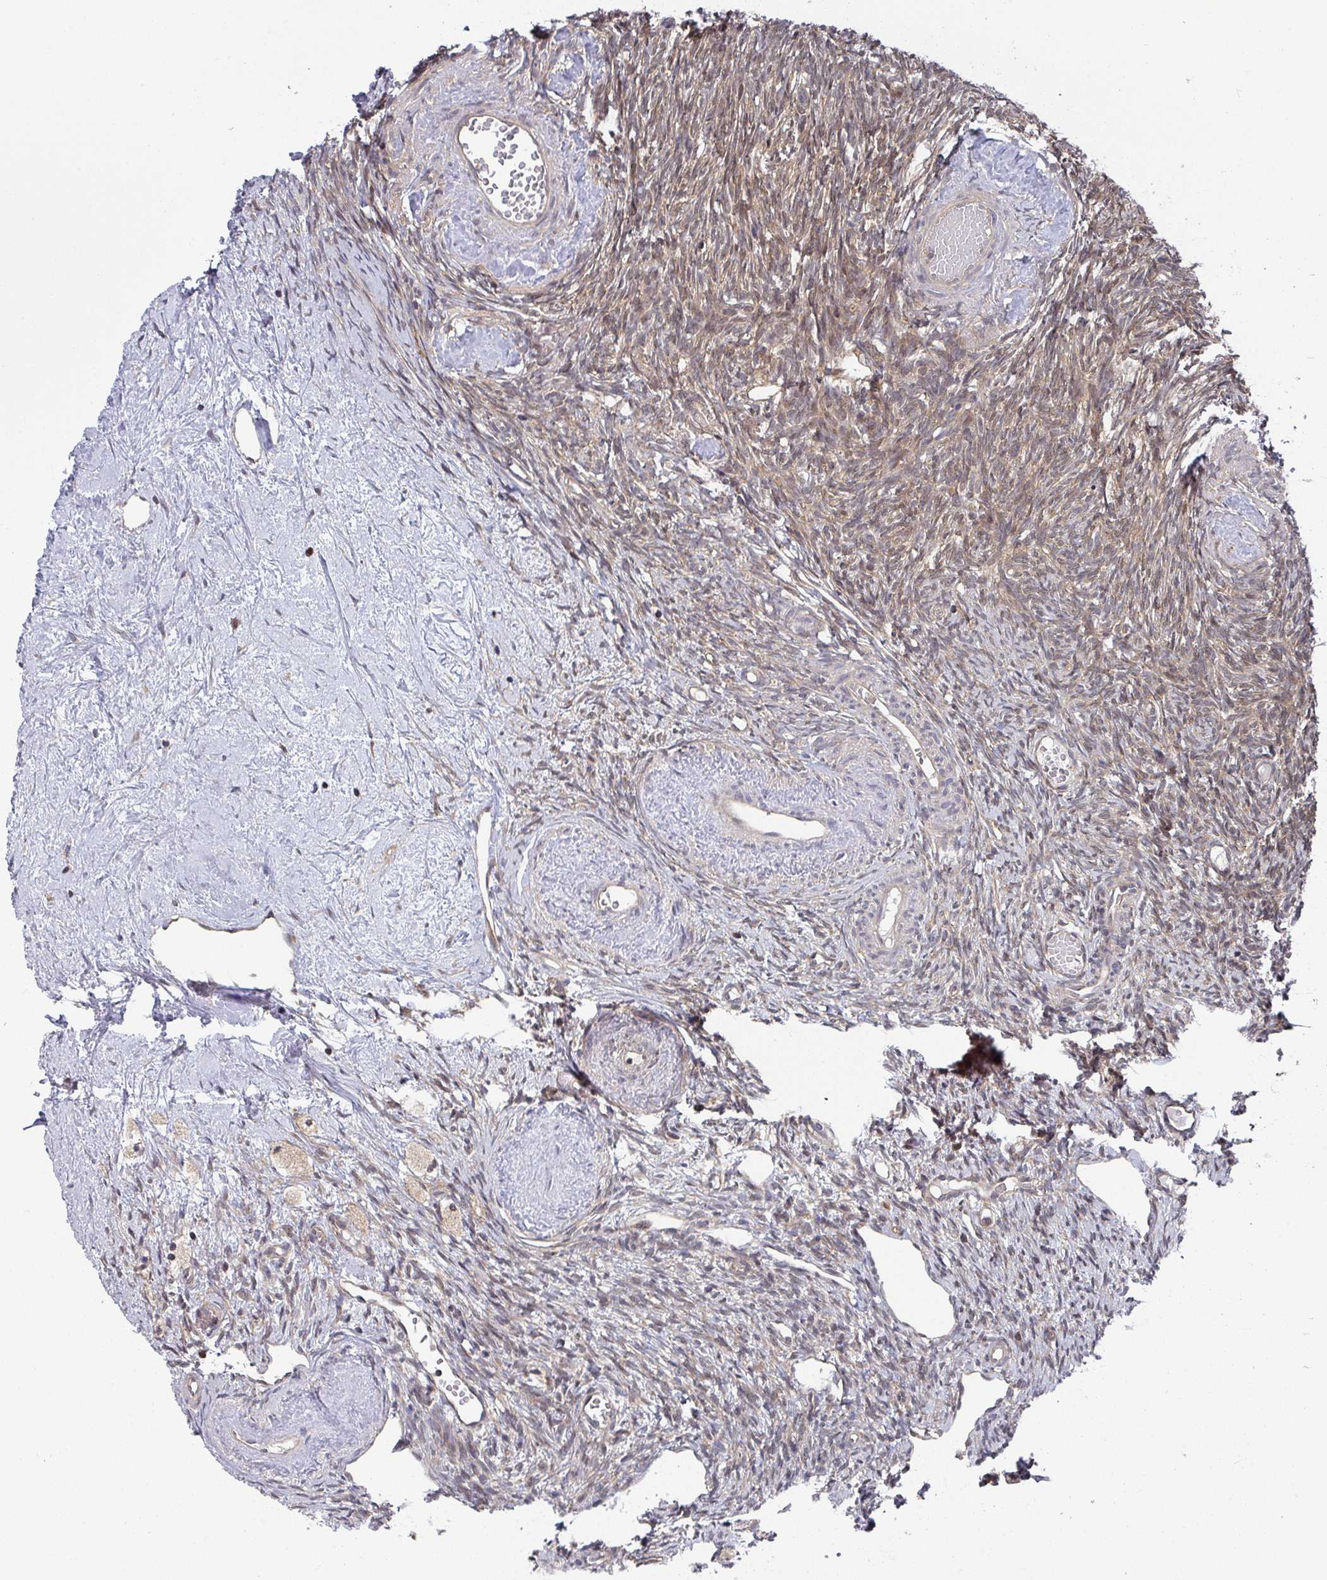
{"staining": {"intensity": "moderate", "quantity": ">75%", "location": "cytoplasmic/membranous"}, "tissue": "ovary", "cell_type": "Follicle cells", "image_type": "normal", "snomed": [{"axis": "morphology", "description": "Normal tissue, NOS"}, {"axis": "topography", "description": "Ovary"}], "caption": "IHC image of normal ovary stained for a protein (brown), which exhibits medium levels of moderate cytoplasmic/membranous positivity in approximately >75% of follicle cells.", "gene": "GOLGA7B", "patient": {"sex": "female", "age": 51}}